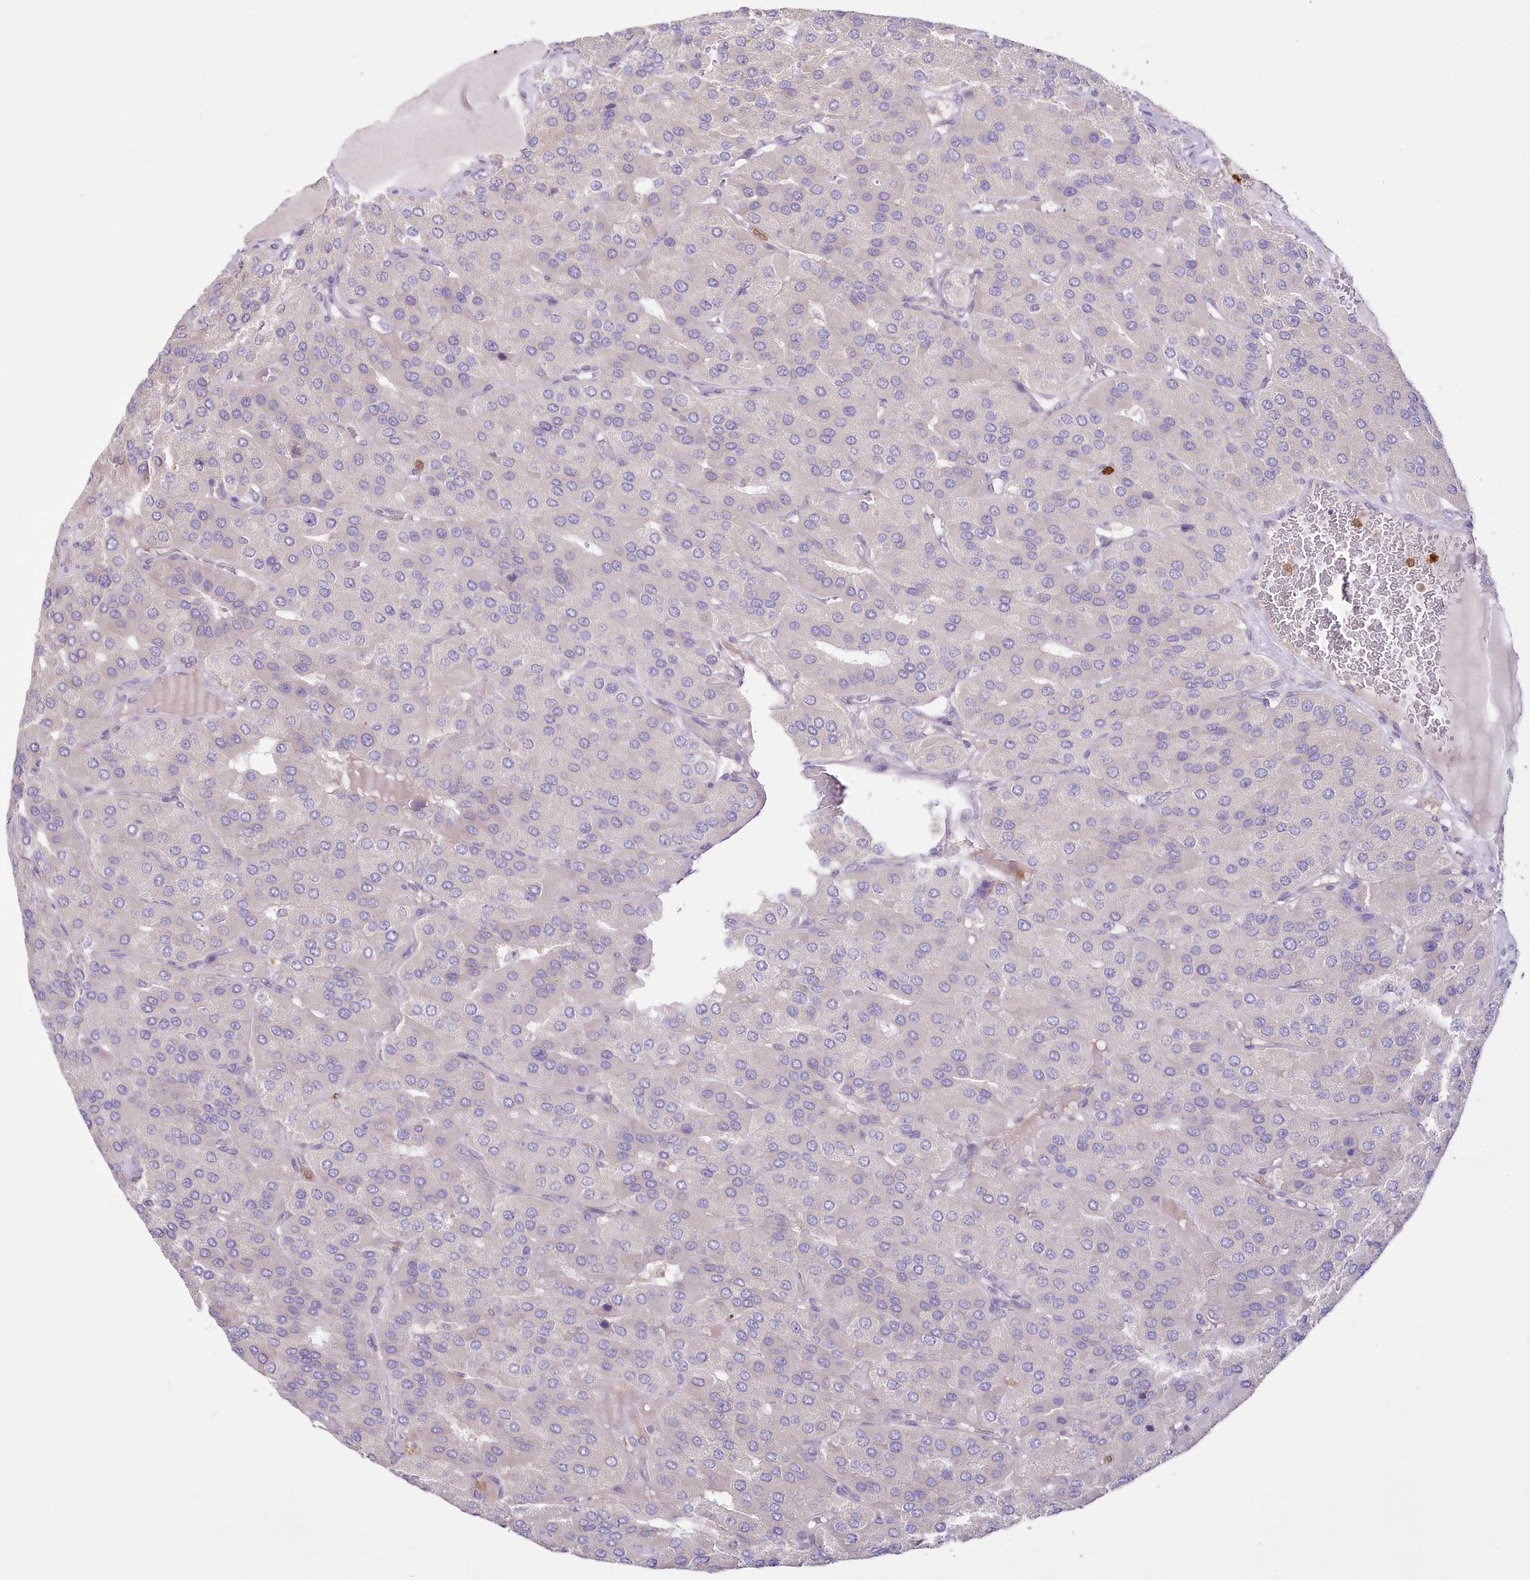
{"staining": {"intensity": "negative", "quantity": "none", "location": "none"}, "tissue": "parathyroid gland", "cell_type": "Glandular cells", "image_type": "normal", "snomed": [{"axis": "morphology", "description": "Normal tissue, NOS"}, {"axis": "morphology", "description": "Adenoma, NOS"}, {"axis": "topography", "description": "Parathyroid gland"}], "caption": "The IHC image has no significant positivity in glandular cells of parathyroid gland. (DAB IHC, high magnification).", "gene": "DPYD", "patient": {"sex": "female", "age": 86}}